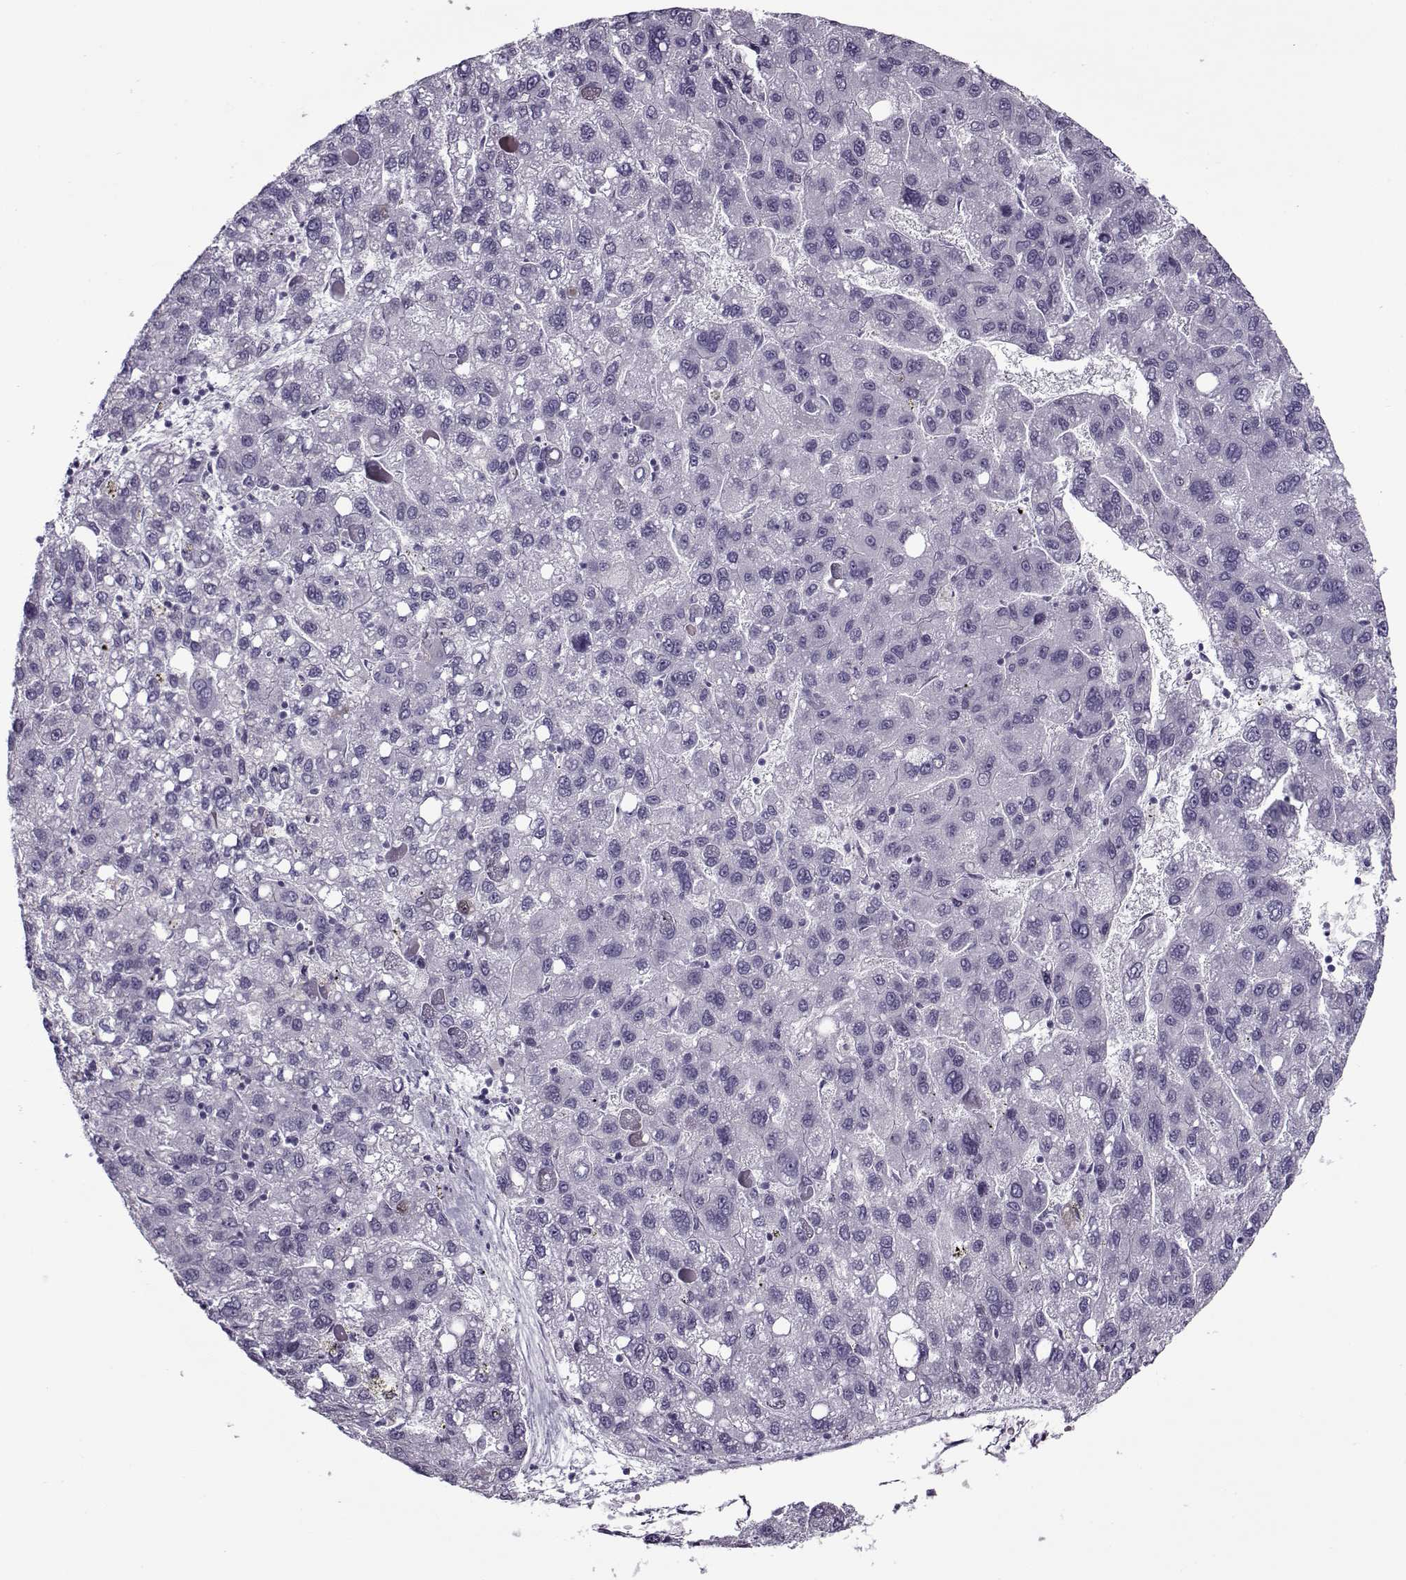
{"staining": {"intensity": "negative", "quantity": "none", "location": "none"}, "tissue": "liver cancer", "cell_type": "Tumor cells", "image_type": "cancer", "snomed": [{"axis": "morphology", "description": "Carcinoma, Hepatocellular, NOS"}, {"axis": "topography", "description": "Liver"}], "caption": "This is a histopathology image of immunohistochemistry staining of hepatocellular carcinoma (liver), which shows no staining in tumor cells.", "gene": "GAGE2A", "patient": {"sex": "female", "age": 82}}